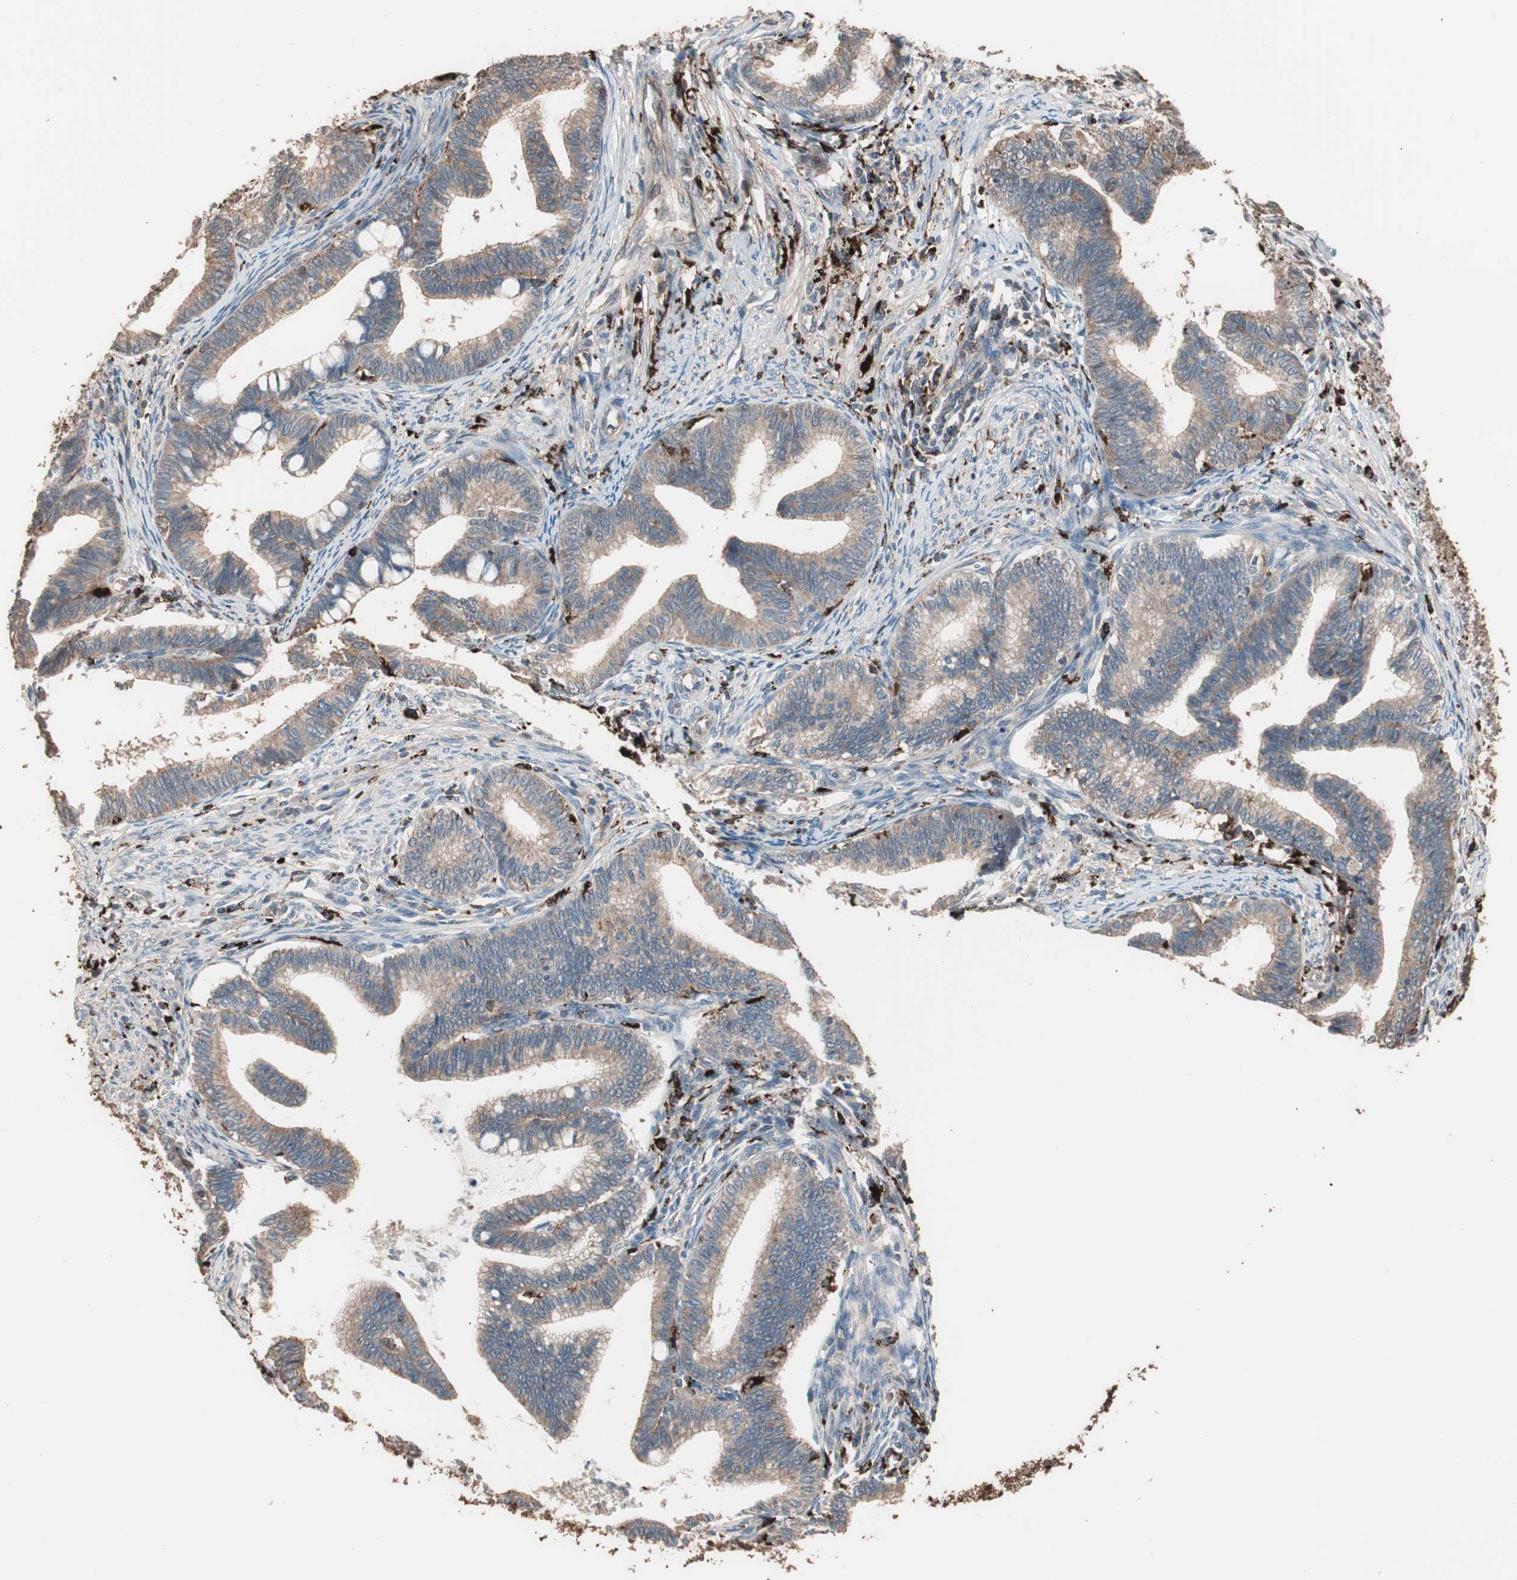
{"staining": {"intensity": "moderate", "quantity": ">75%", "location": "cytoplasmic/membranous"}, "tissue": "cervical cancer", "cell_type": "Tumor cells", "image_type": "cancer", "snomed": [{"axis": "morphology", "description": "Adenocarcinoma, NOS"}, {"axis": "topography", "description": "Cervix"}], "caption": "A brown stain shows moderate cytoplasmic/membranous staining of a protein in human cervical adenocarcinoma tumor cells.", "gene": "CCT3", "patient": {"sex": "female", "age": 36}}